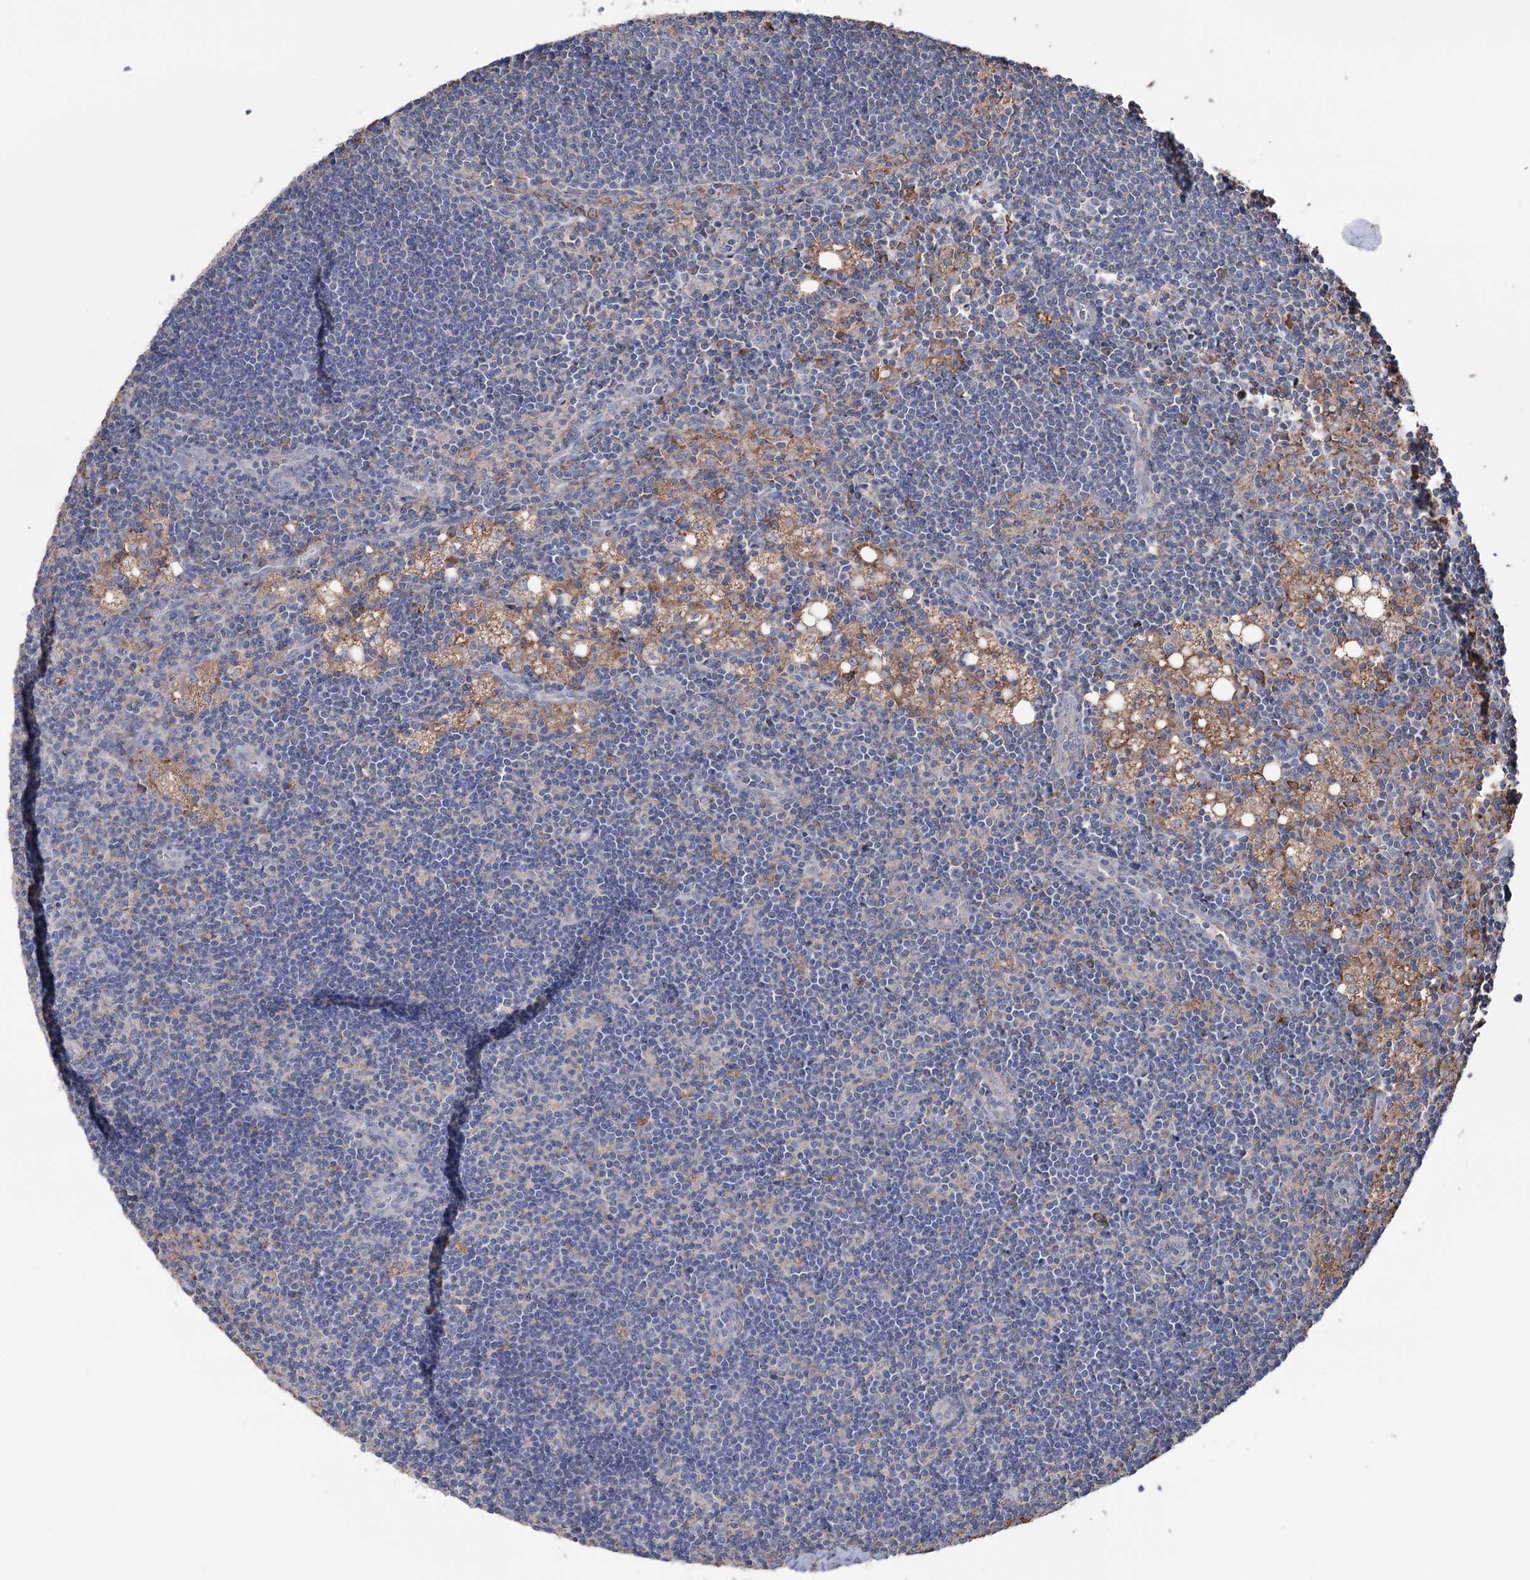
{"staining": {"intensity": "negative", "quantity": "none", "location": "none"}, "tissue": "lymph node", "cell_type": "Germinal center cells", "image_type": "normal", "snomed": [{"axis": "morphology", "description": "Normal tissue, NOS"}, {"axis": "topography", "description": "Lymph node"}], "caption": "Immunohistochemistry (IHC) of unremarkable lymph node exhibits no positivity in germinal center cells.", "gene": "TRIM71", "patient": {"sex": "male", "age": 24}}